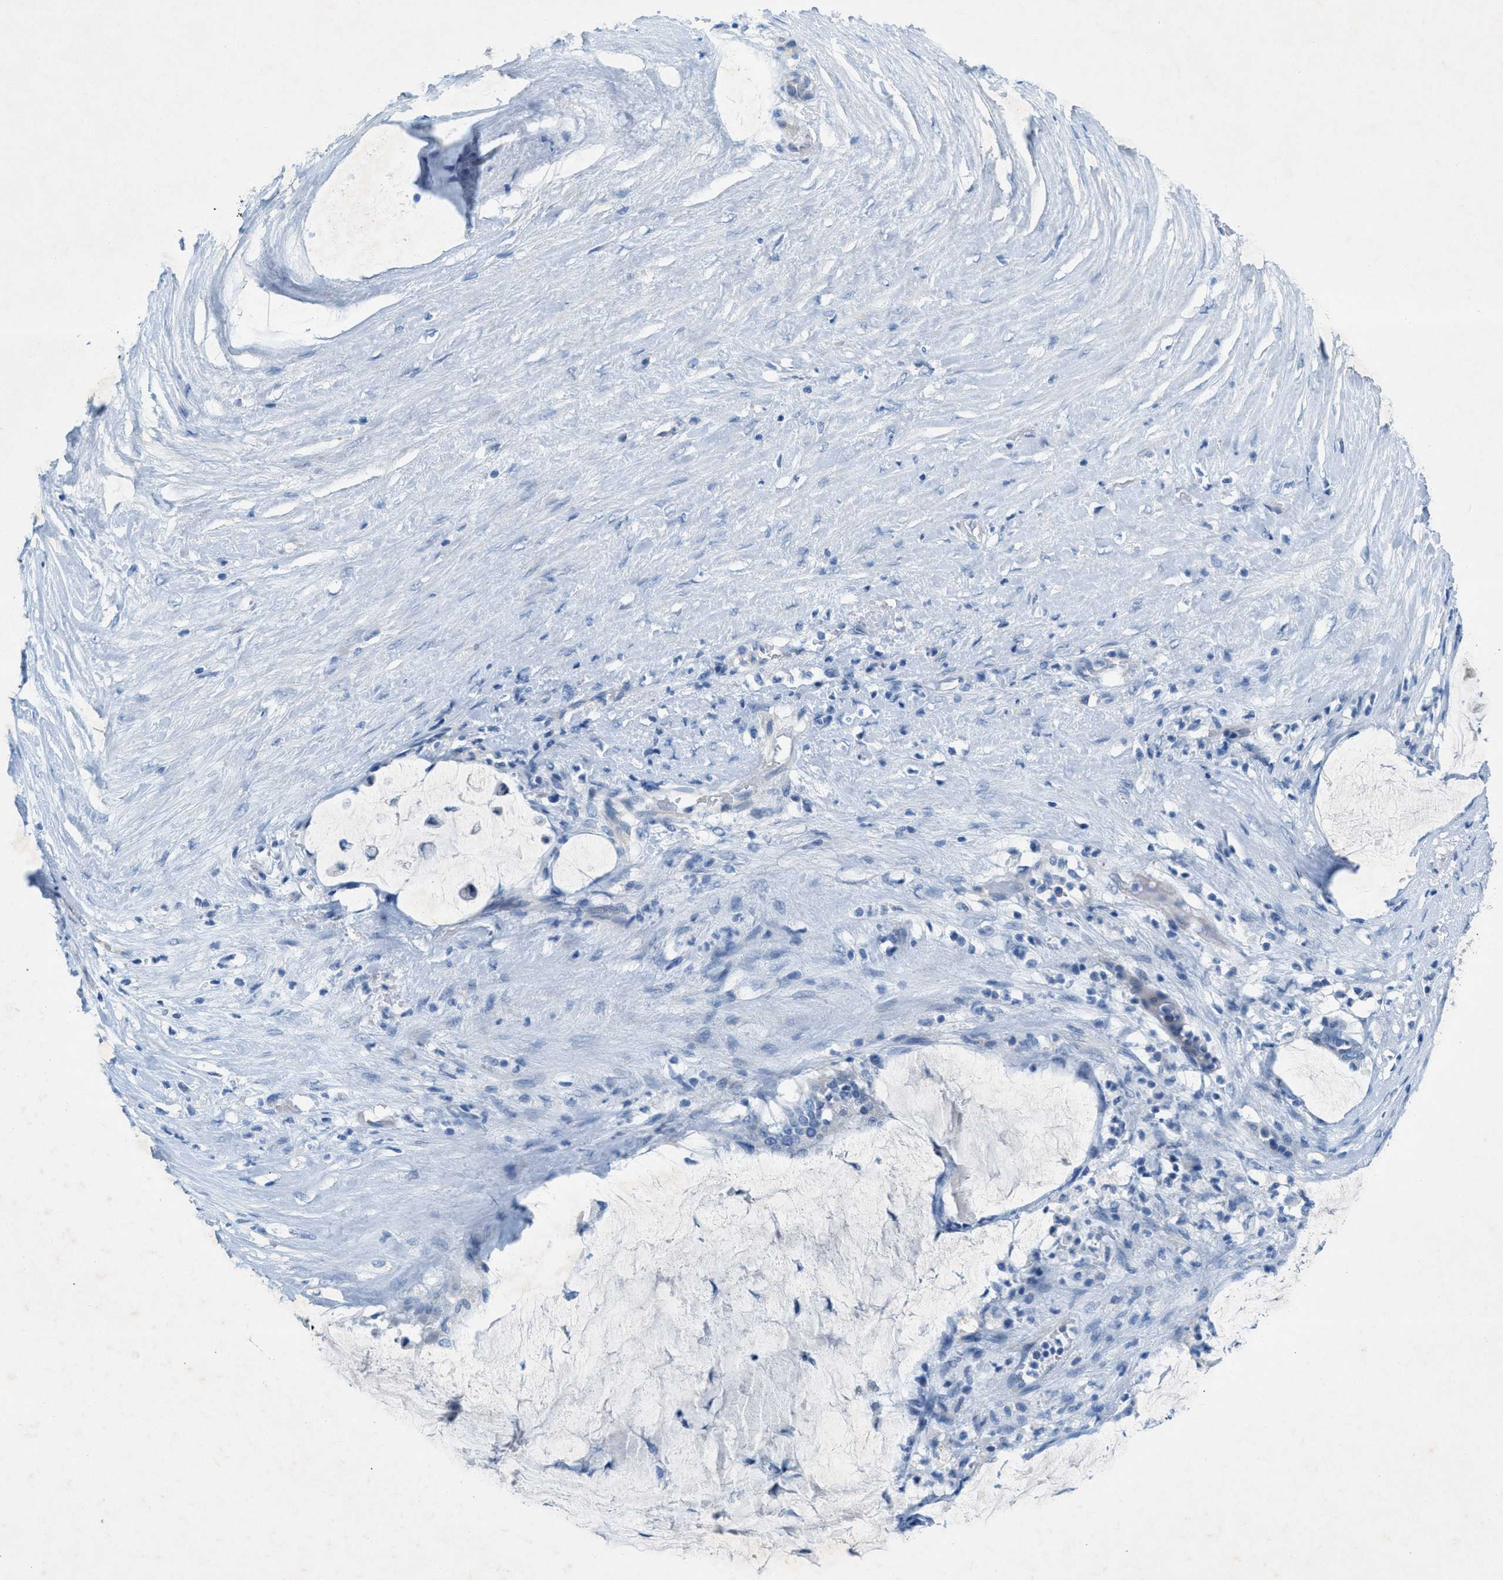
{"staining": {"intensity": "negative", "quantity": "none", "location": "none"}, "tissue": "pancreatic cancer", "cell_type": "Tumor cells", "image_type": "cancer", "snomed": [{"axis": "morphology", "description": "Adenocarcinoma, NOS"}, {"axis": "topography", "description": "Pancreas"}], "caption": "A histopathology image of pancreatic cancer (adenocarcinoma) stained for a protein shows no brown staining in tumor cells.", "gene": "GALNT17", "patient": {"sex": "male", "age": 41}}